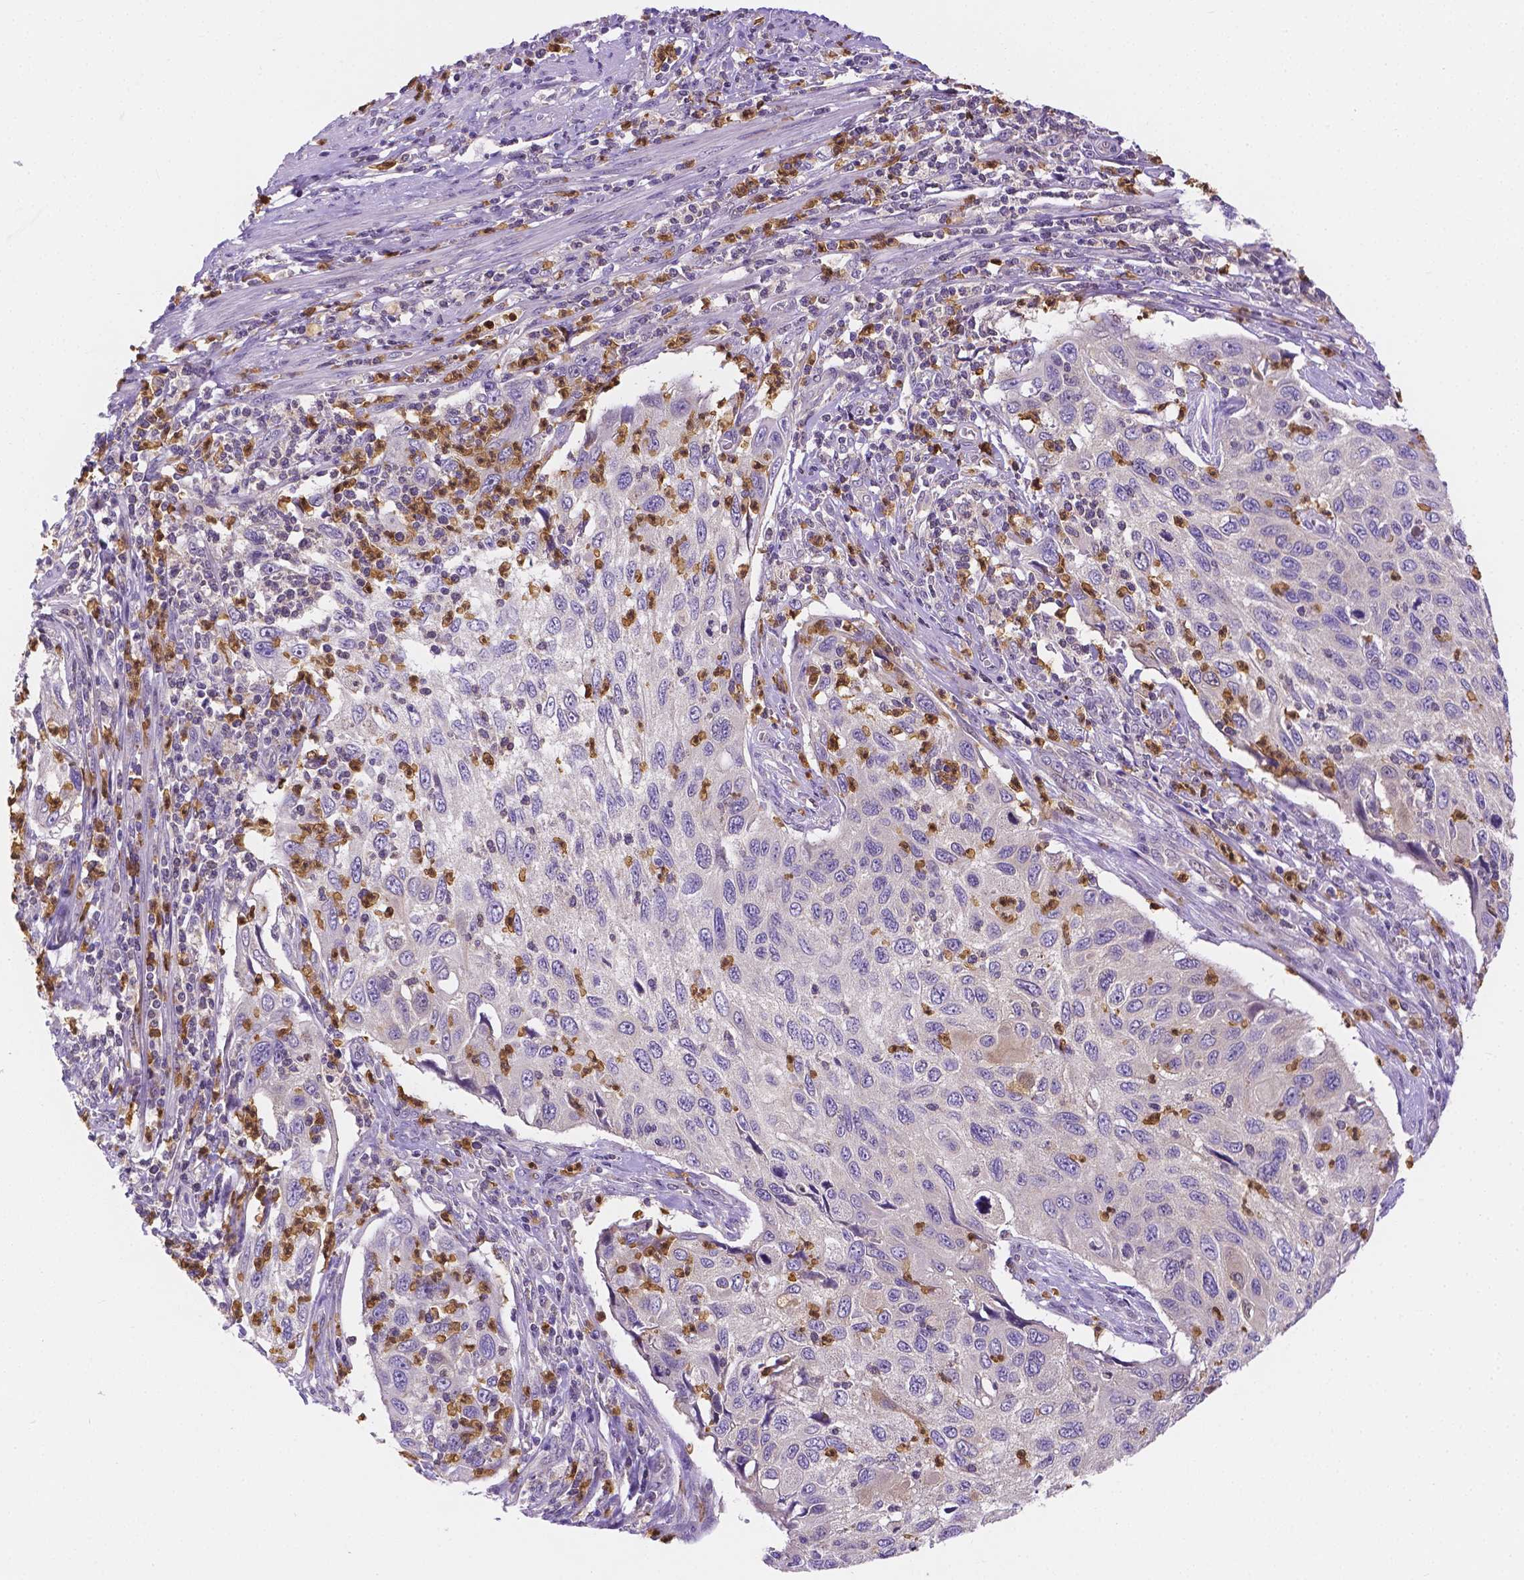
{"staining": {"intensity": "negative", "quantity": "none", "location": "none"}, "tissue": "cervical cancer", "cell_type": "Tumor cells", "image_type": "cancer", "snomed": [{"axis": "morphology", "description": "Squamous cell carcinoma, NOS"}, {"axis": "topography", "description": "Cervix"}], "caption": "The immunohistochemistry (IHC) histopathology image has no significant staining in tumor cells of cervical squamous cell carcinoma tissue. (DAB (3,3'-diaminobenzidine) immunohistochemistry visualized using brightfield microscopy, high magnification).", "gene": "ZNRD2", "patient": {"sex": "female", "age": 70}}